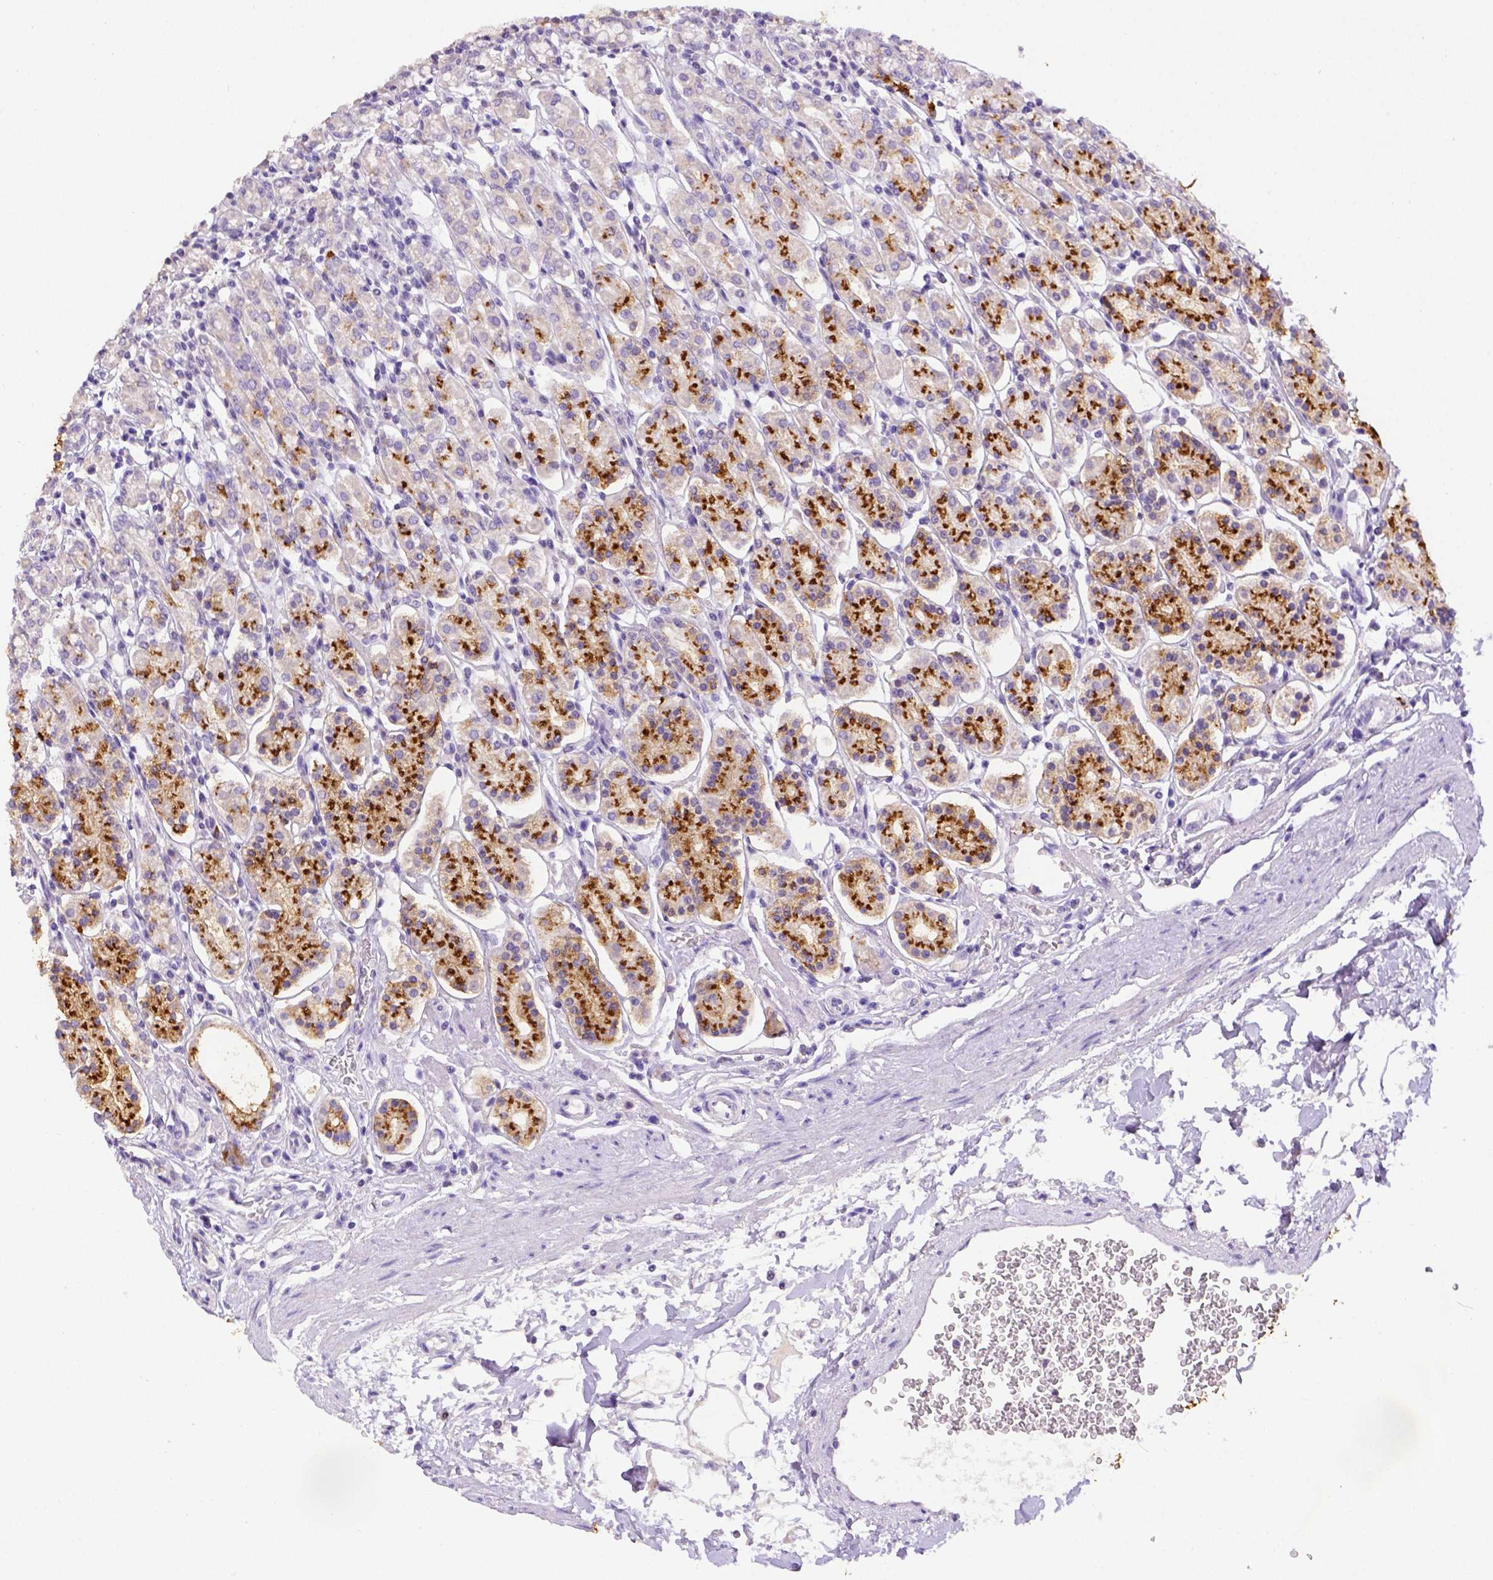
{"staining": {"intensity": "strong", "quantity": "25%-75%", "location": "cytoplasmic/membranous"}, "tissue": "stomach", "cell_type": "Glandular cells", "image_type": "normal", "snomed": [{"axis": "morphology", "description": "Normal tissue, NOS"}, {"axis": "topography", "description": "Stomach, upper"}, {"axis": "topography", "description": "Stomach"}], "caption": "Normal stomach was stained to show a protein in brown. There is high levels of strong cytoplasmic/membranous expression in about 25%-75% of glandular cells. The staining was performed using DAB (3,3'-diaminobenzidine) to visualize the protein expression in brown, while the nuclei were stained in blue with hematoxylin (Magnification: 20x).", "gene": "B3GAT1", "patient": {"sex": "male", "age": 62}}